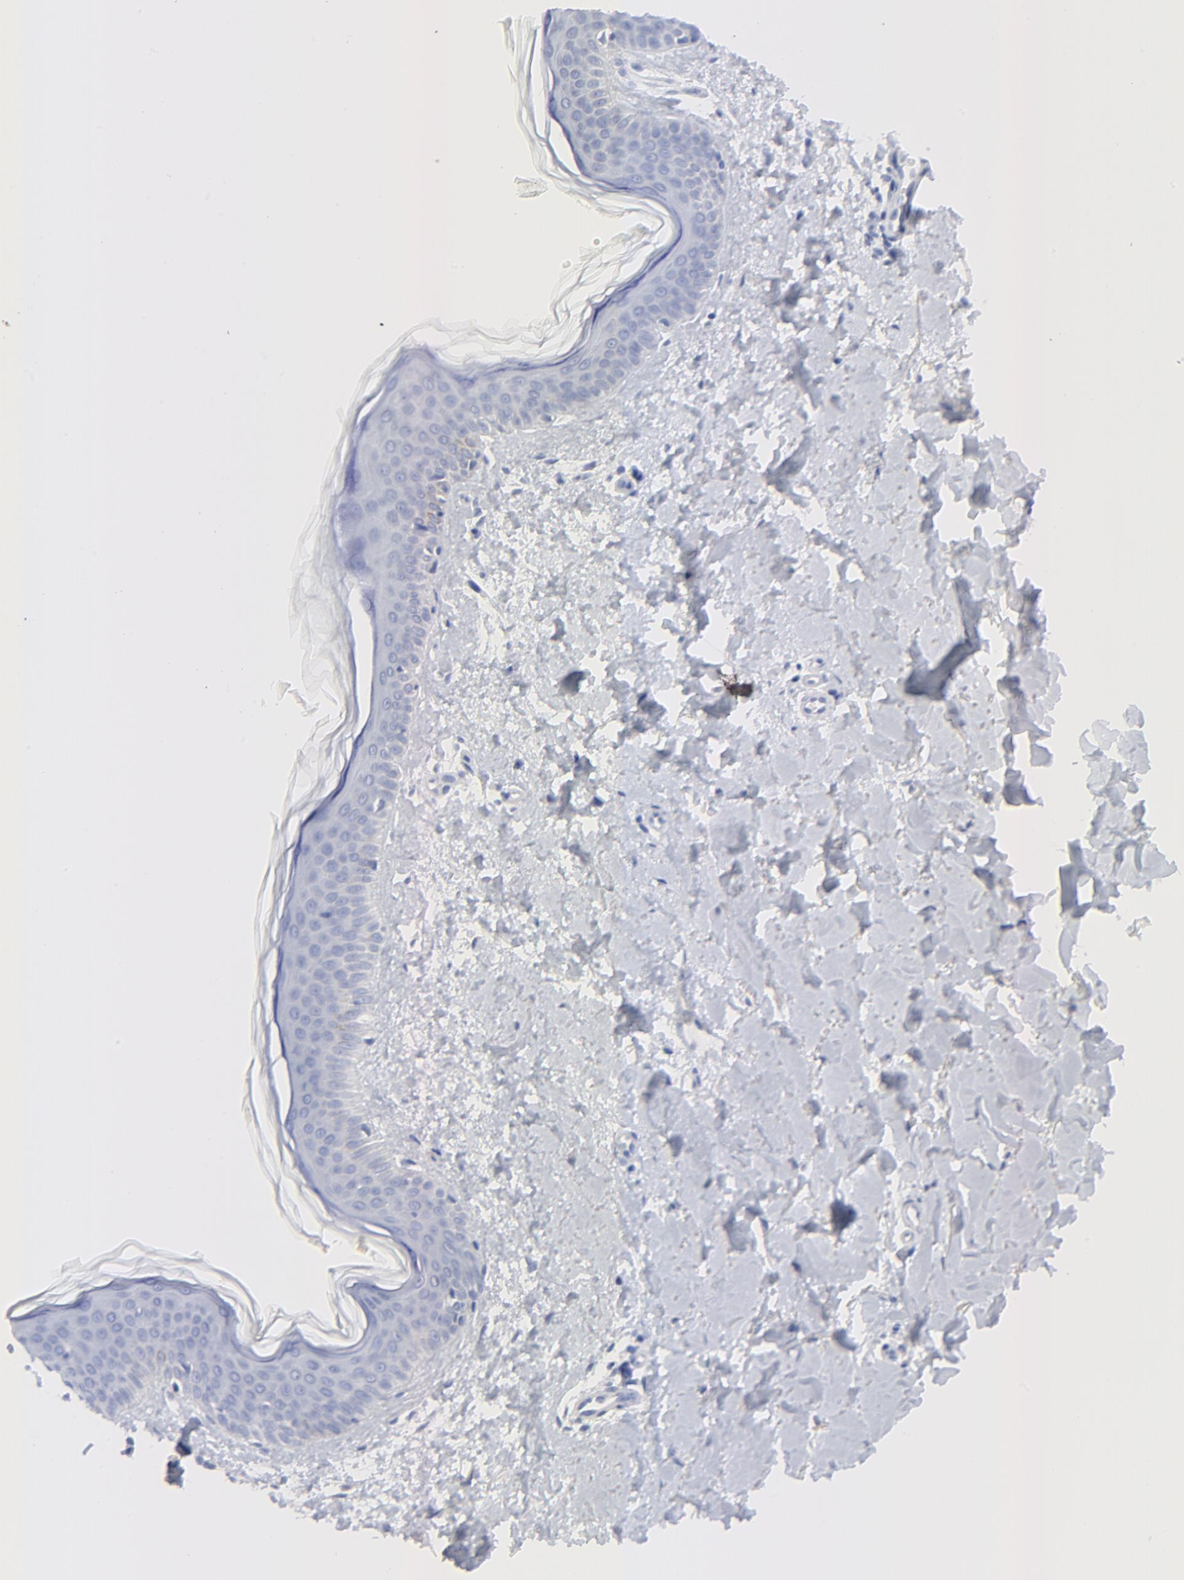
{"staining": {"intensity": "negative", "quantity": "none", "location": "none"}, "tissue": "skin", "cell_type": "Fibroblasts", "image_type": "normal", "snomed": [{"axis": "morphology", "description": "Normal tissue, NOS"}, {"axis": "topography", "description": "Skin"}], "caption": "The image demonstrates no significant positivity in fibroblasts of skin. (DAB (3,3'-diaminobenzidine) immunohistochemistry, high magnification).", "gene": "CAV1", "patient": {"sex": "female", "age": 56}}